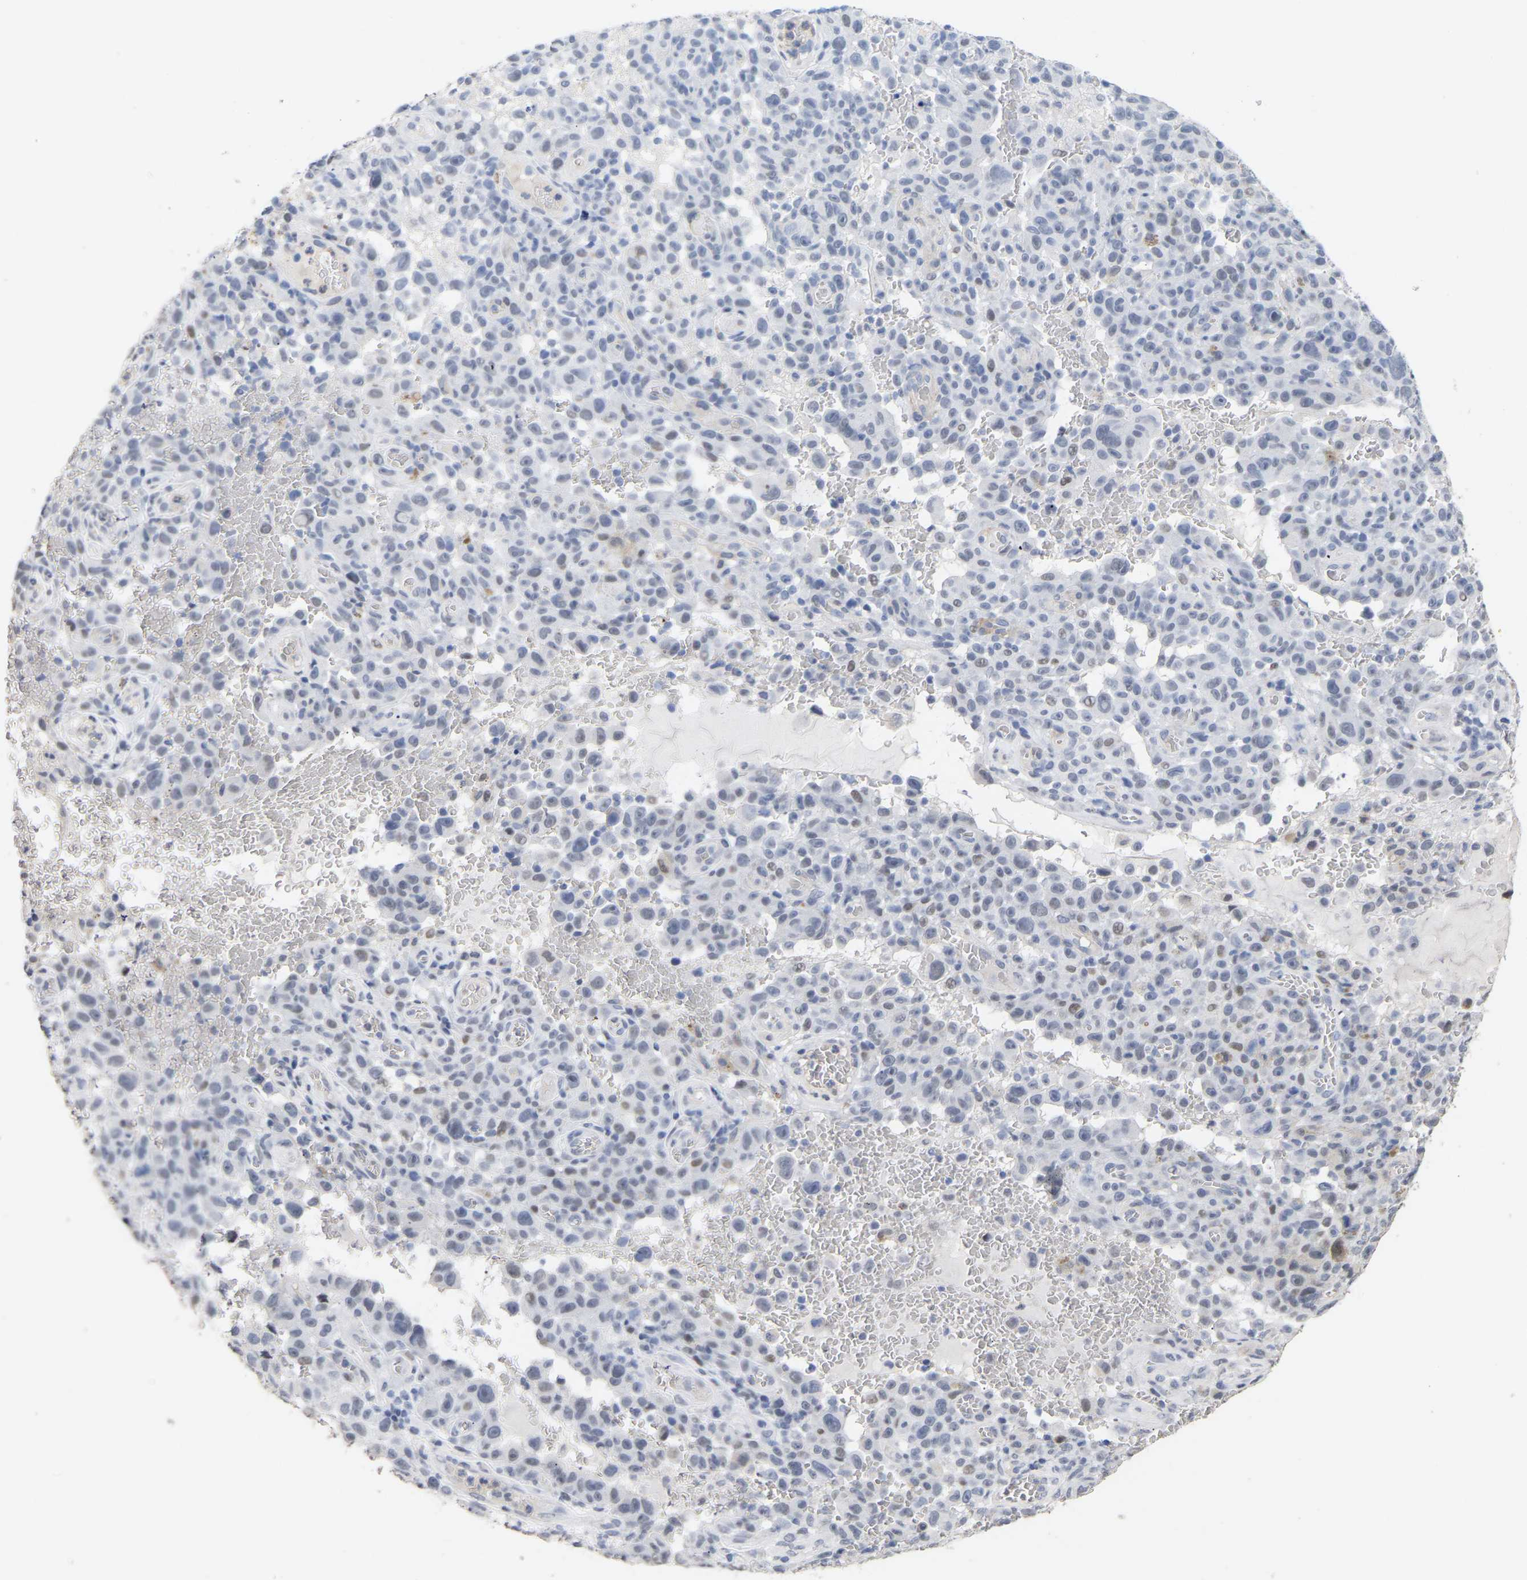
{"staining": {"intensity": "weak", "quantity": "<25%", "location": "nuclear"}, "tissue": "melanoma", "cell_type": "Tumor cells", "image_type": "cancer", "snomed": [{"axis": "morphology", "description": "Malignant melanoma, NOS"}, {"axis": "topography", "description": "Skin"}], "caption": "Human melanoma stained for a protein using immunohistochemistry (IHC) exhibits no positivity in tumor cells.", "gene": "AMPH", "patient": {"sex": "female", "age": 82}}